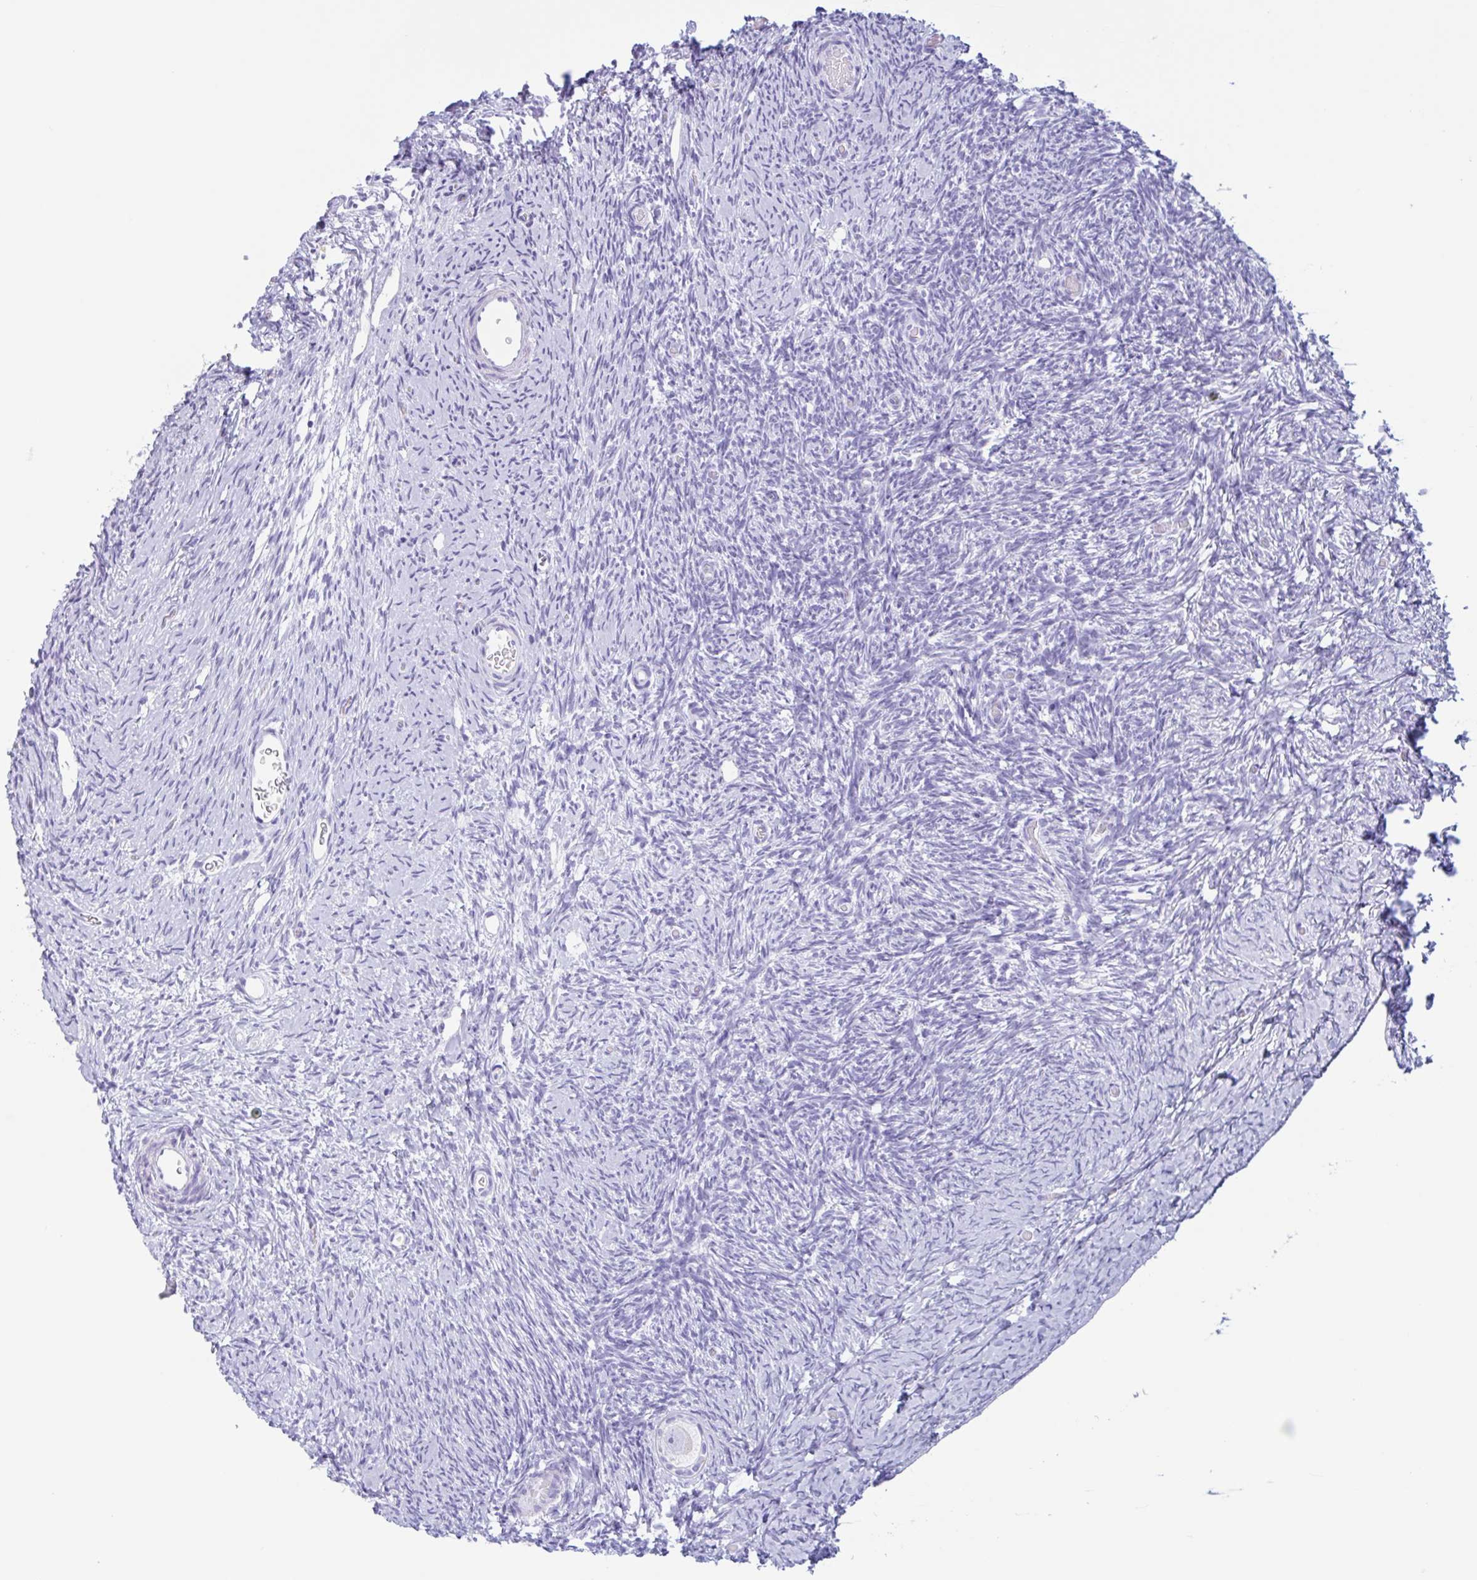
{"staining": {"intensity": "negative", "quantity": "none", "location": "none"}, "tissue": "ovary", "cell_type": "Follicle cells", "image_type": "normal", "snomed": [{"axis": "morphology", "description": "Normal tissue, NOS"}, {"axis": "topography", "description": "Ovary"}], "caption": "Immunohistochemistry (IHC) image of normal human ovary stained for a protein (brown), which demonstrates no positivity in follicle cells.", "gene": "DTWD2", "patient": {"sex": "female", "age": 39}}